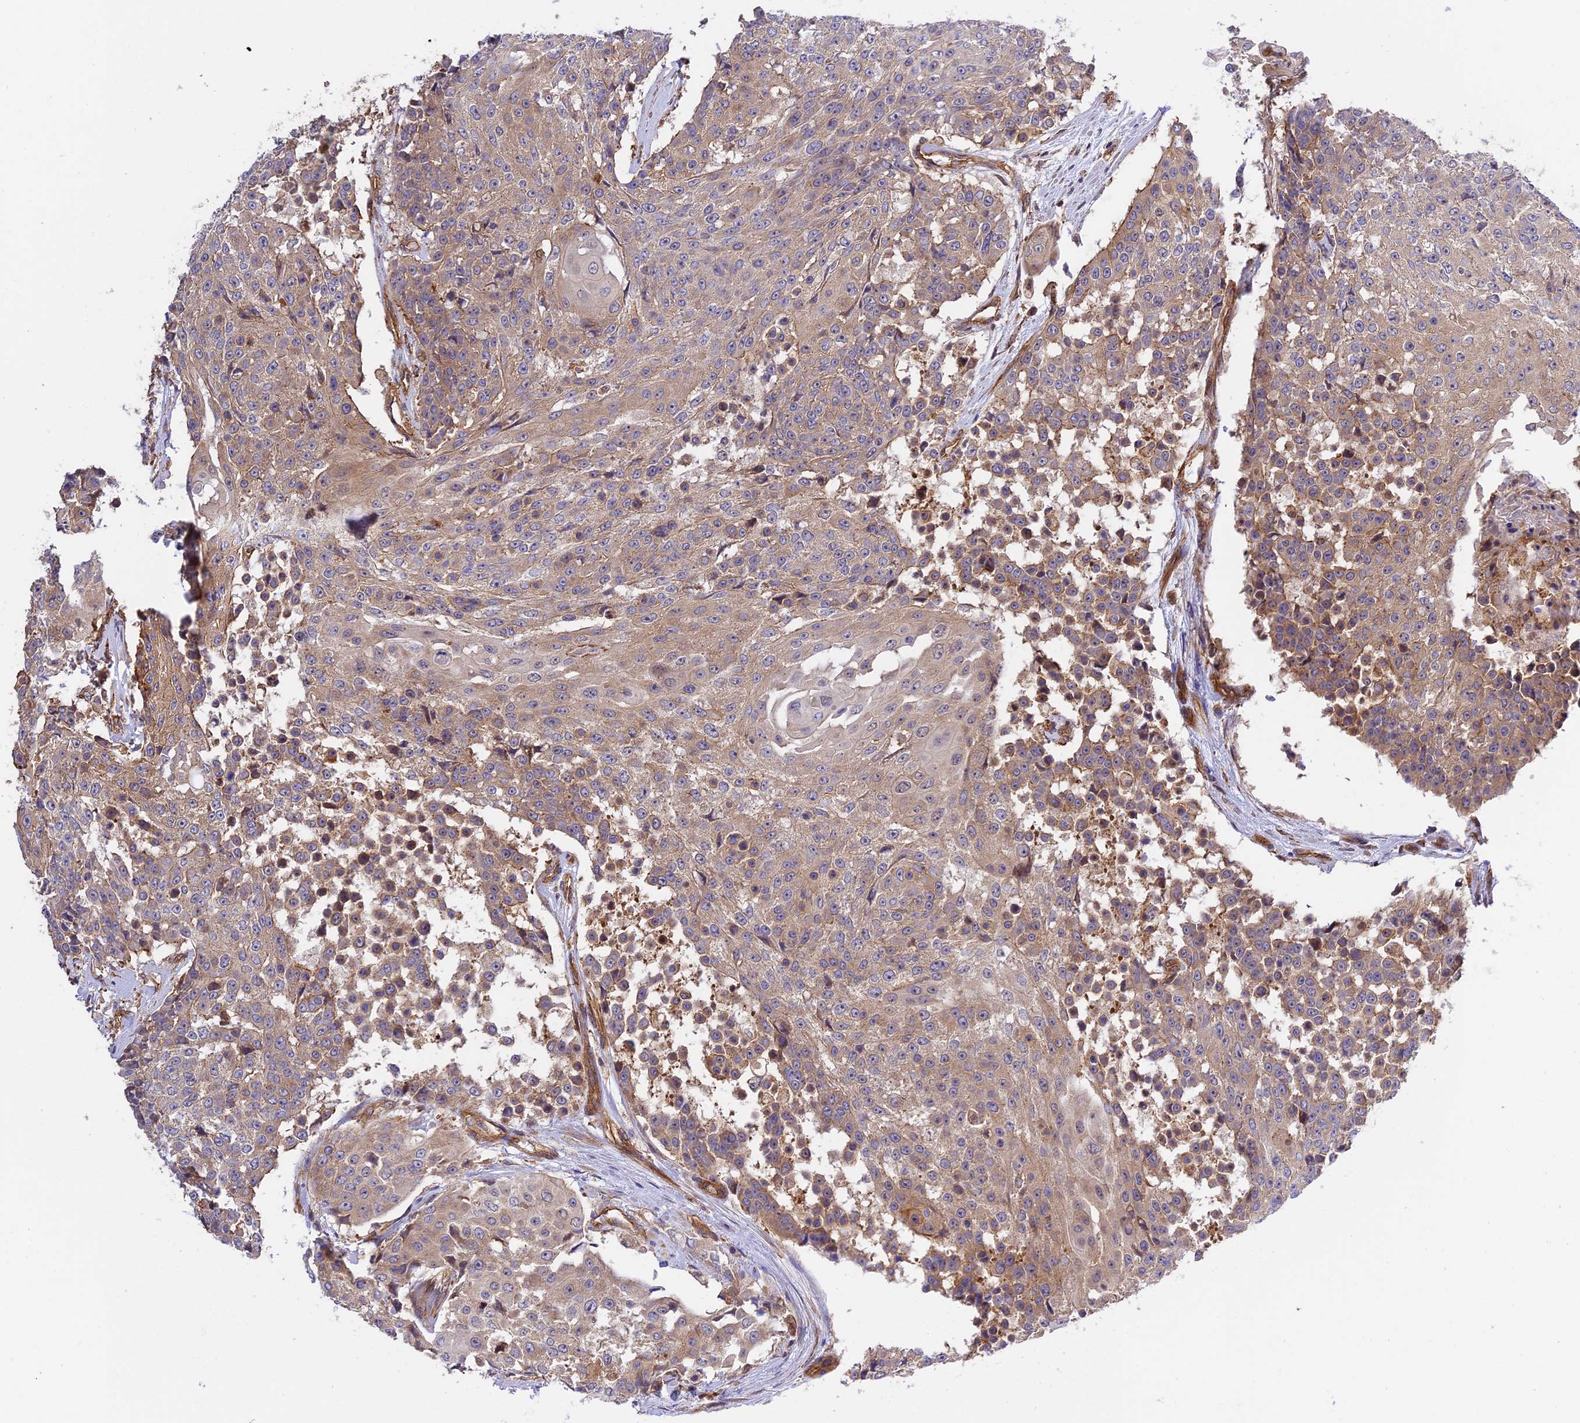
{"staining": {"intensity": "moderate", "quantity": "25%-75%", "location": "cytoplasmic/membranous"}, "tissue": "urothelial cancer", "cell_type": "Tumor cells", "image_type": "cancer", "snomed": [{"axis": "morphology", "description": "Urothelial carcinoma, High grade"}, {"axis": "topography", "description": "Urinary bladder"}], "caption": "Protein expression analysis of human urothelial cancer reveals moderate cytoplasmic/membranous expression in about 25%-75% of tumor cells.", "gene": "C5orf22", "patient": {"sex": "female", "age": 63}}